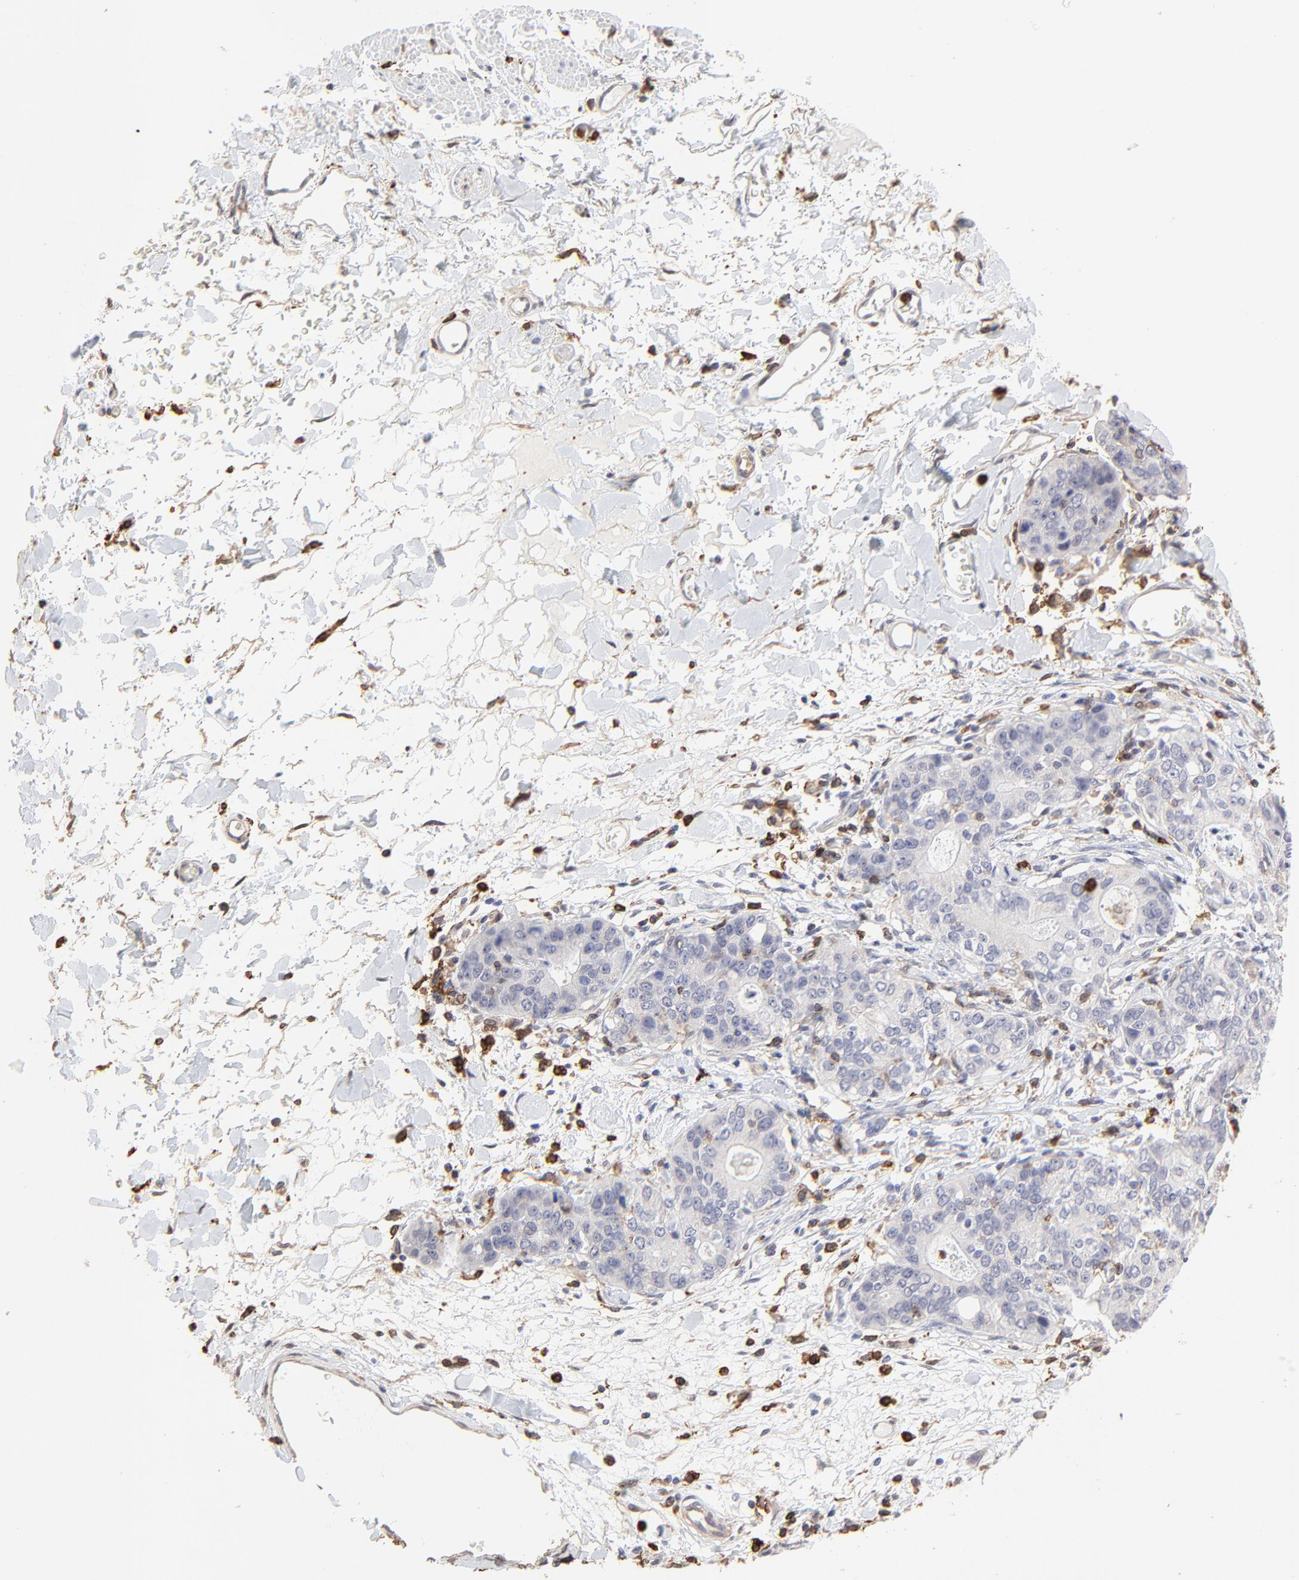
{"staining": {"intensity": "negative", "quantity": "none", "location": "none"}, "tissue": "stomach cancer", "cell_type": "Tumor cells", "image_type": "cancer", "snomed": [{"axis": "morphology", "description": "Adenocarcinoma, NOS"}, {"axis": "topography", "description": "Esophagus"}, {"axis": "topography", "description": "Stomach"}], "caption": "A histopathology image of human stomach adenocarcinoma is negative for staining in tumor cells.", "gene": "SLC6A14", "patient": {"sex": "male", "age": 74}}